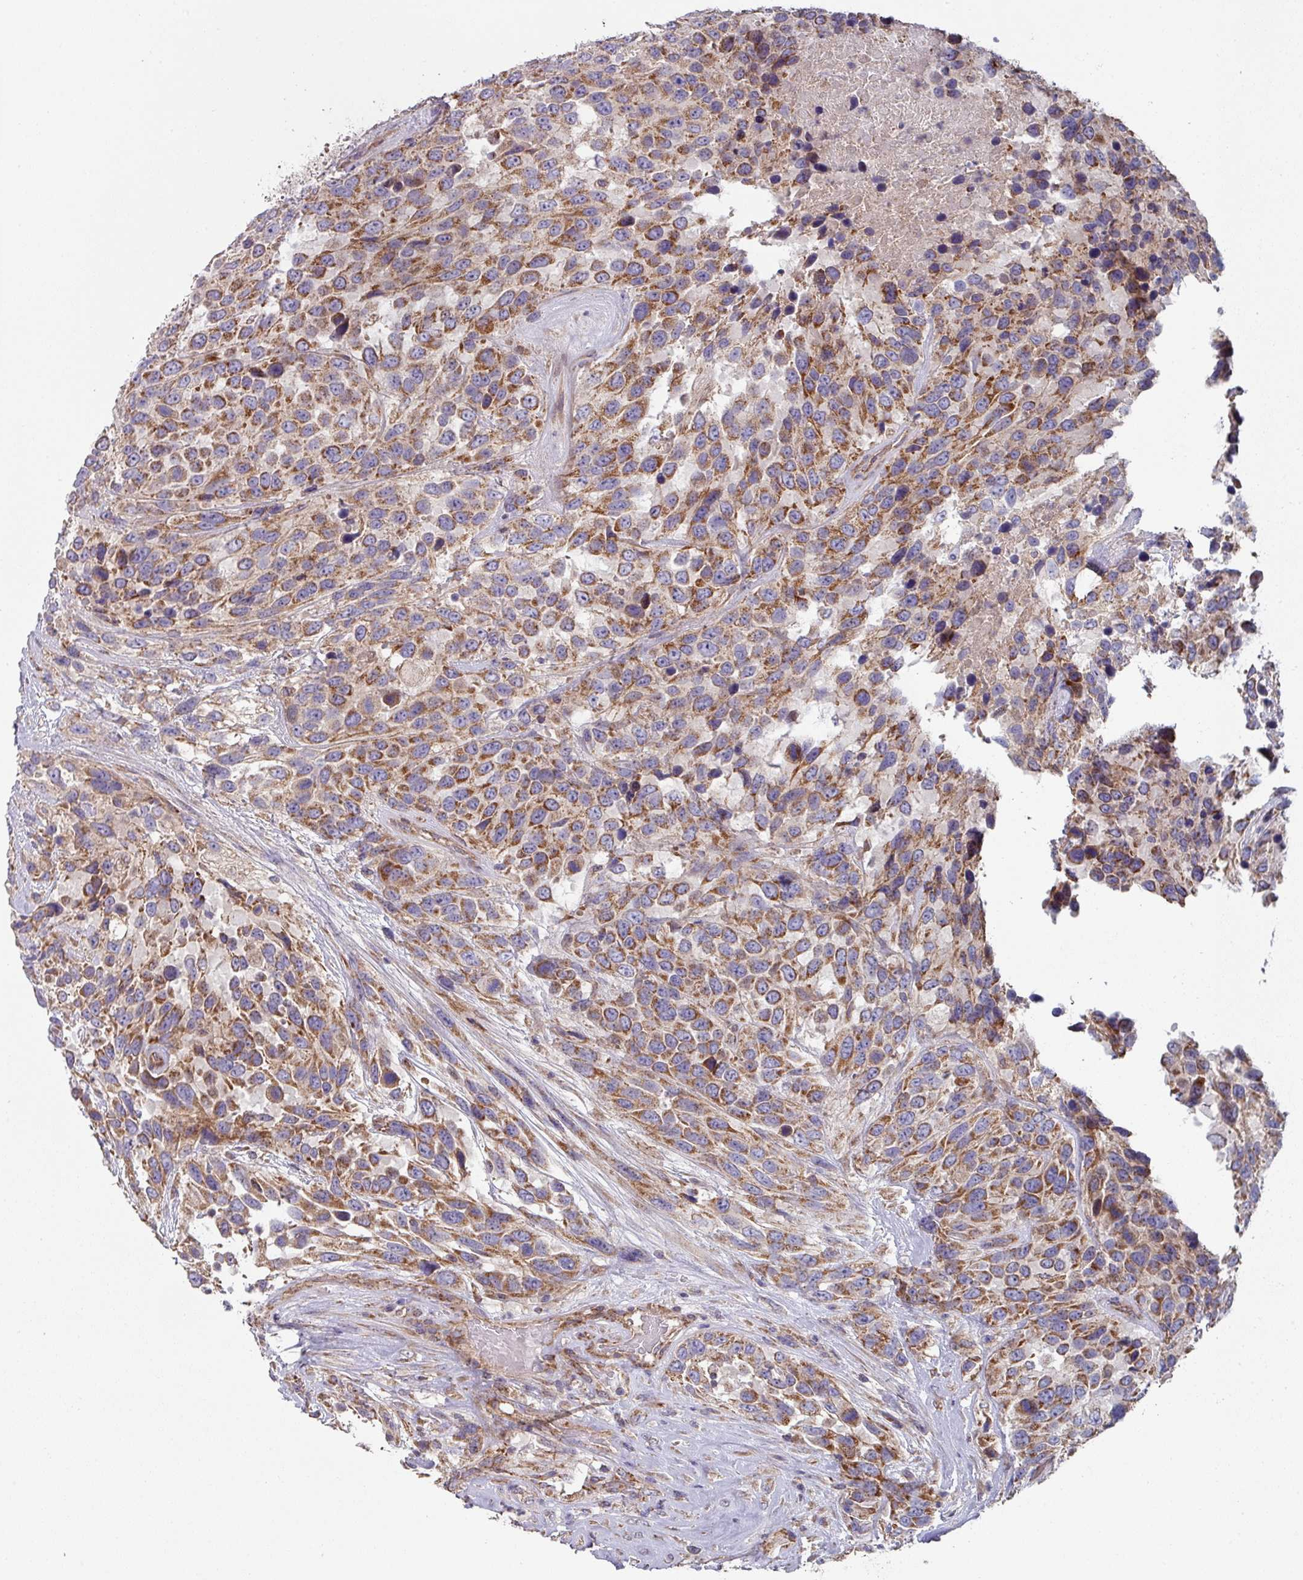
{"staining": {"intensity": "moderate", "quantity": ">75%", "location": "cytoplasmic/membranous"}, "tissue": "urothelial cancer", "cell_type": "Tumor cells", "image_type": "cancer", "snomed": [{"axis": "morphology", "description": "Urothelial carcinoma, High grade"}, {"axis": "topography", "description": "Urinary bladder"}], "caption": "High-grade urothelial carcinoma was stained to show a protein in brown. There is medium levels of moderate cytoplasmic/membranous staining in about >75% of tumor cells.", "gene": "DCAF12L2", "patient": {"sex": "female", "age": 70}}